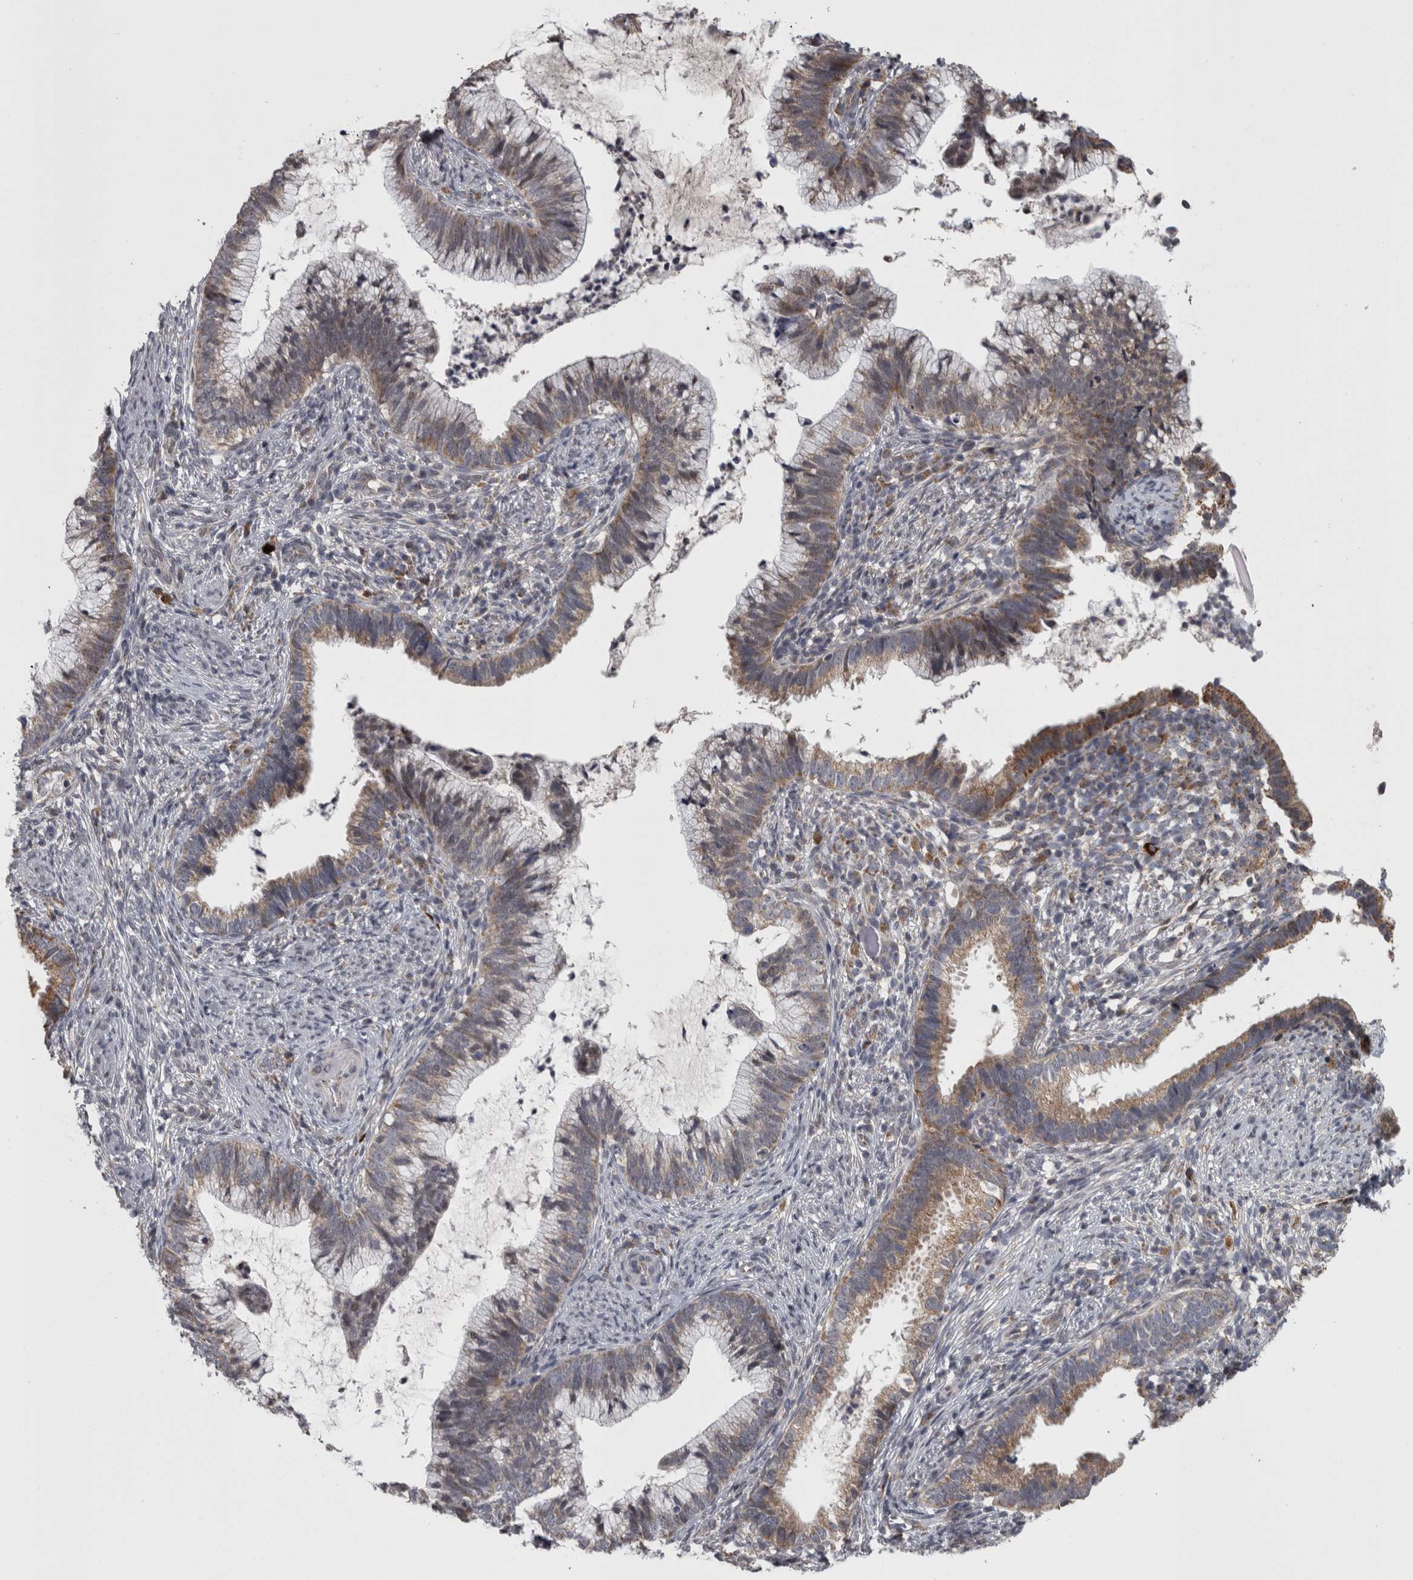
{"staining": {"intensity": "weak", "quantity": ">75%", "location": "cytoplasmic/membranous"}, "tissue": "cervical cancer", "cell_type": "Tumor cells", "image_type": "cancer", "snomed": [{"axis": "morphology", "description": "Adenocarcinoma, NOS"}, {"axis": "topography", "description": "Cervix"}], "caption": "Weak cytoplasmic/membranous protein staining is identified in about >75% of tumor cells in adenocarcinoma (cervical).", "gene": "DBT", "patient": {"sex": "female", "age": 36}}